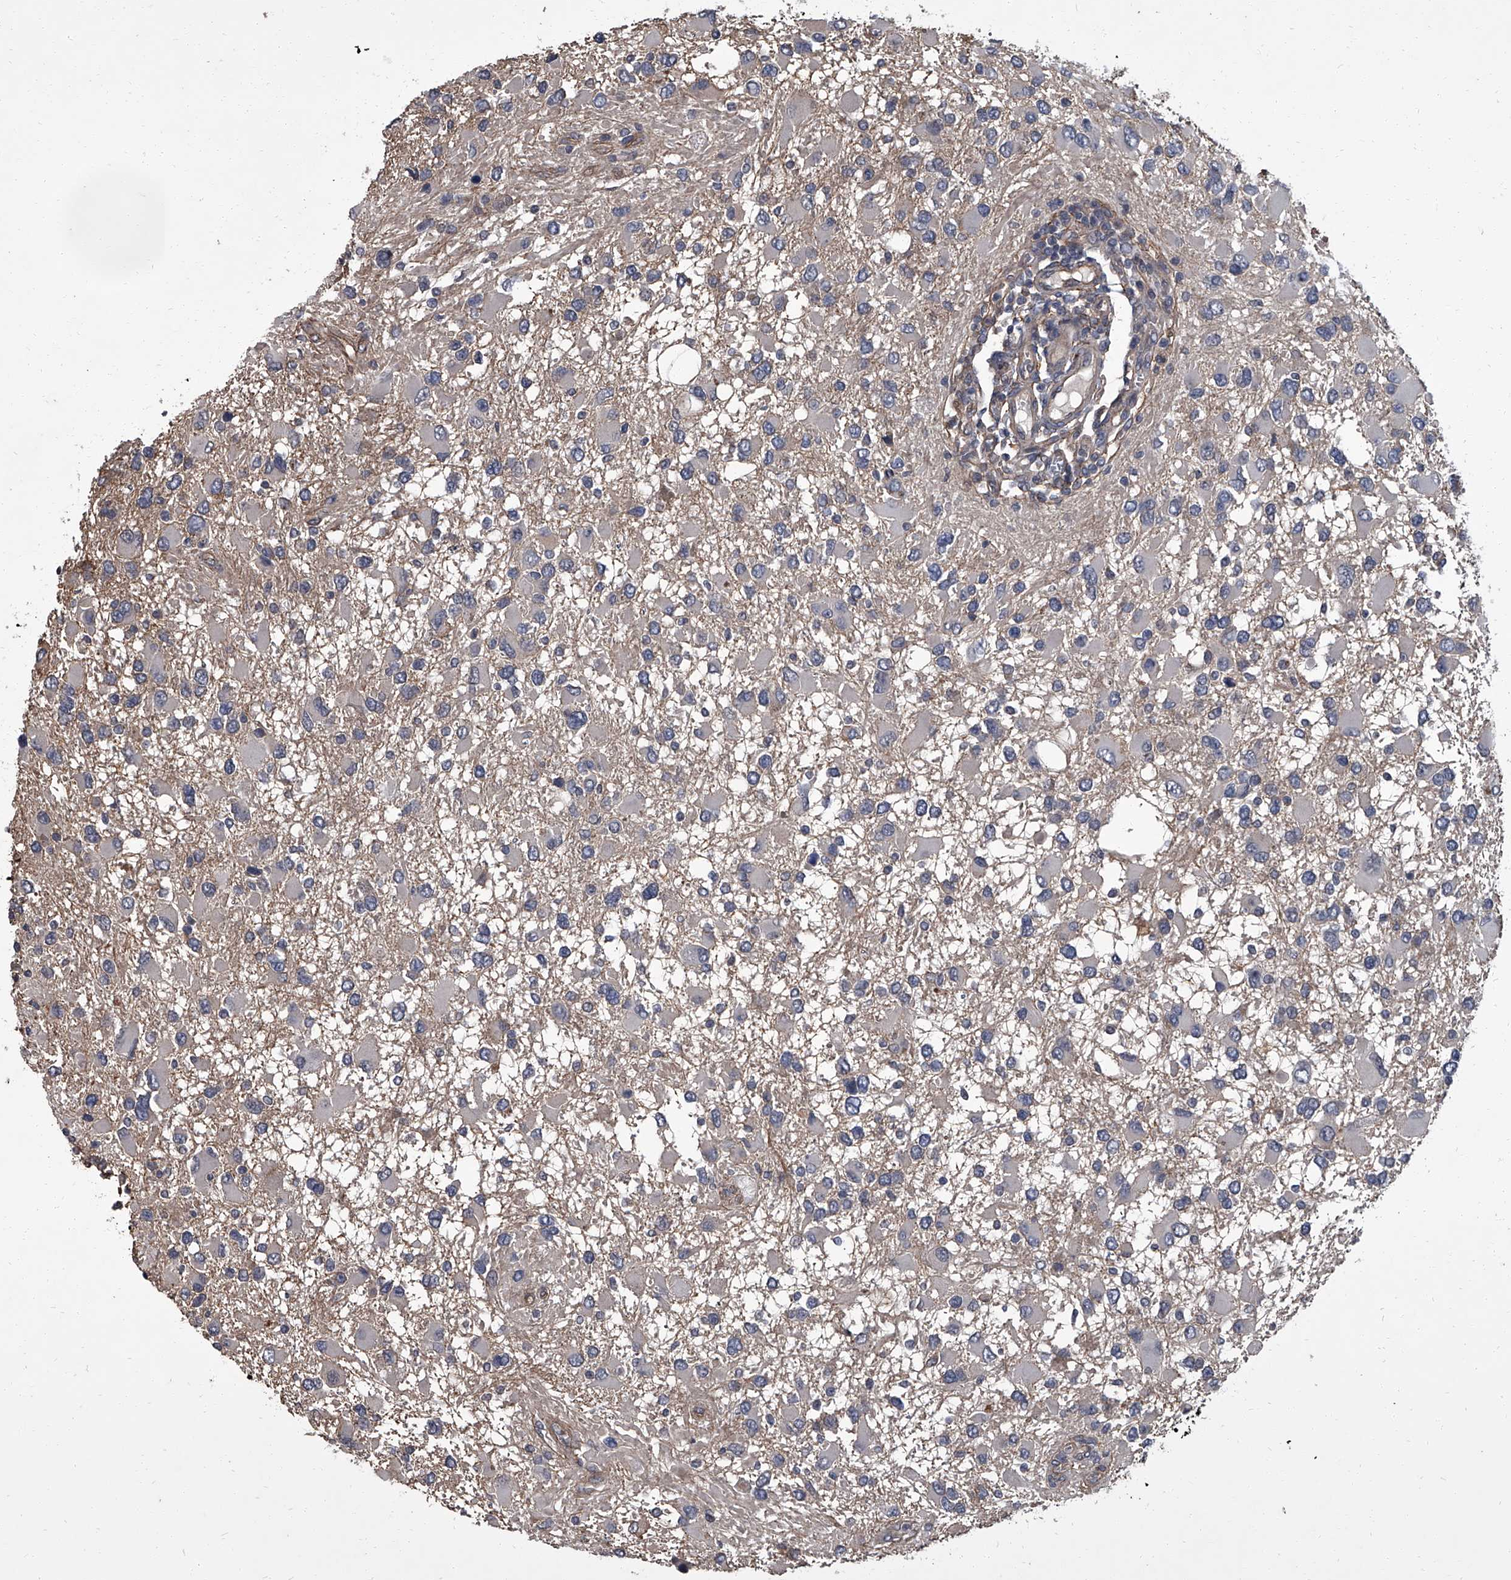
{"staining": {"intensity": "negative", "quantity": "none", "location": "none"}, "tissue": "glioma", "cell_type": "Tumor cells", "image_type": "cancer", "snomed": [{"axis": "morphology", "description": "Glioma, malignant, High grade"}, {"axis": "topography", "description": "Brain"}], "caption": "DAB immunohistochemical staining of glioma exhibits no significant positivity in tumor cells. (Brightfield microscopy of DAB (3,3'-diaminobenzidine) IHC at high magnification).", "gene": "SIRT4", "patient": {"sex": "male", "age": 53}}